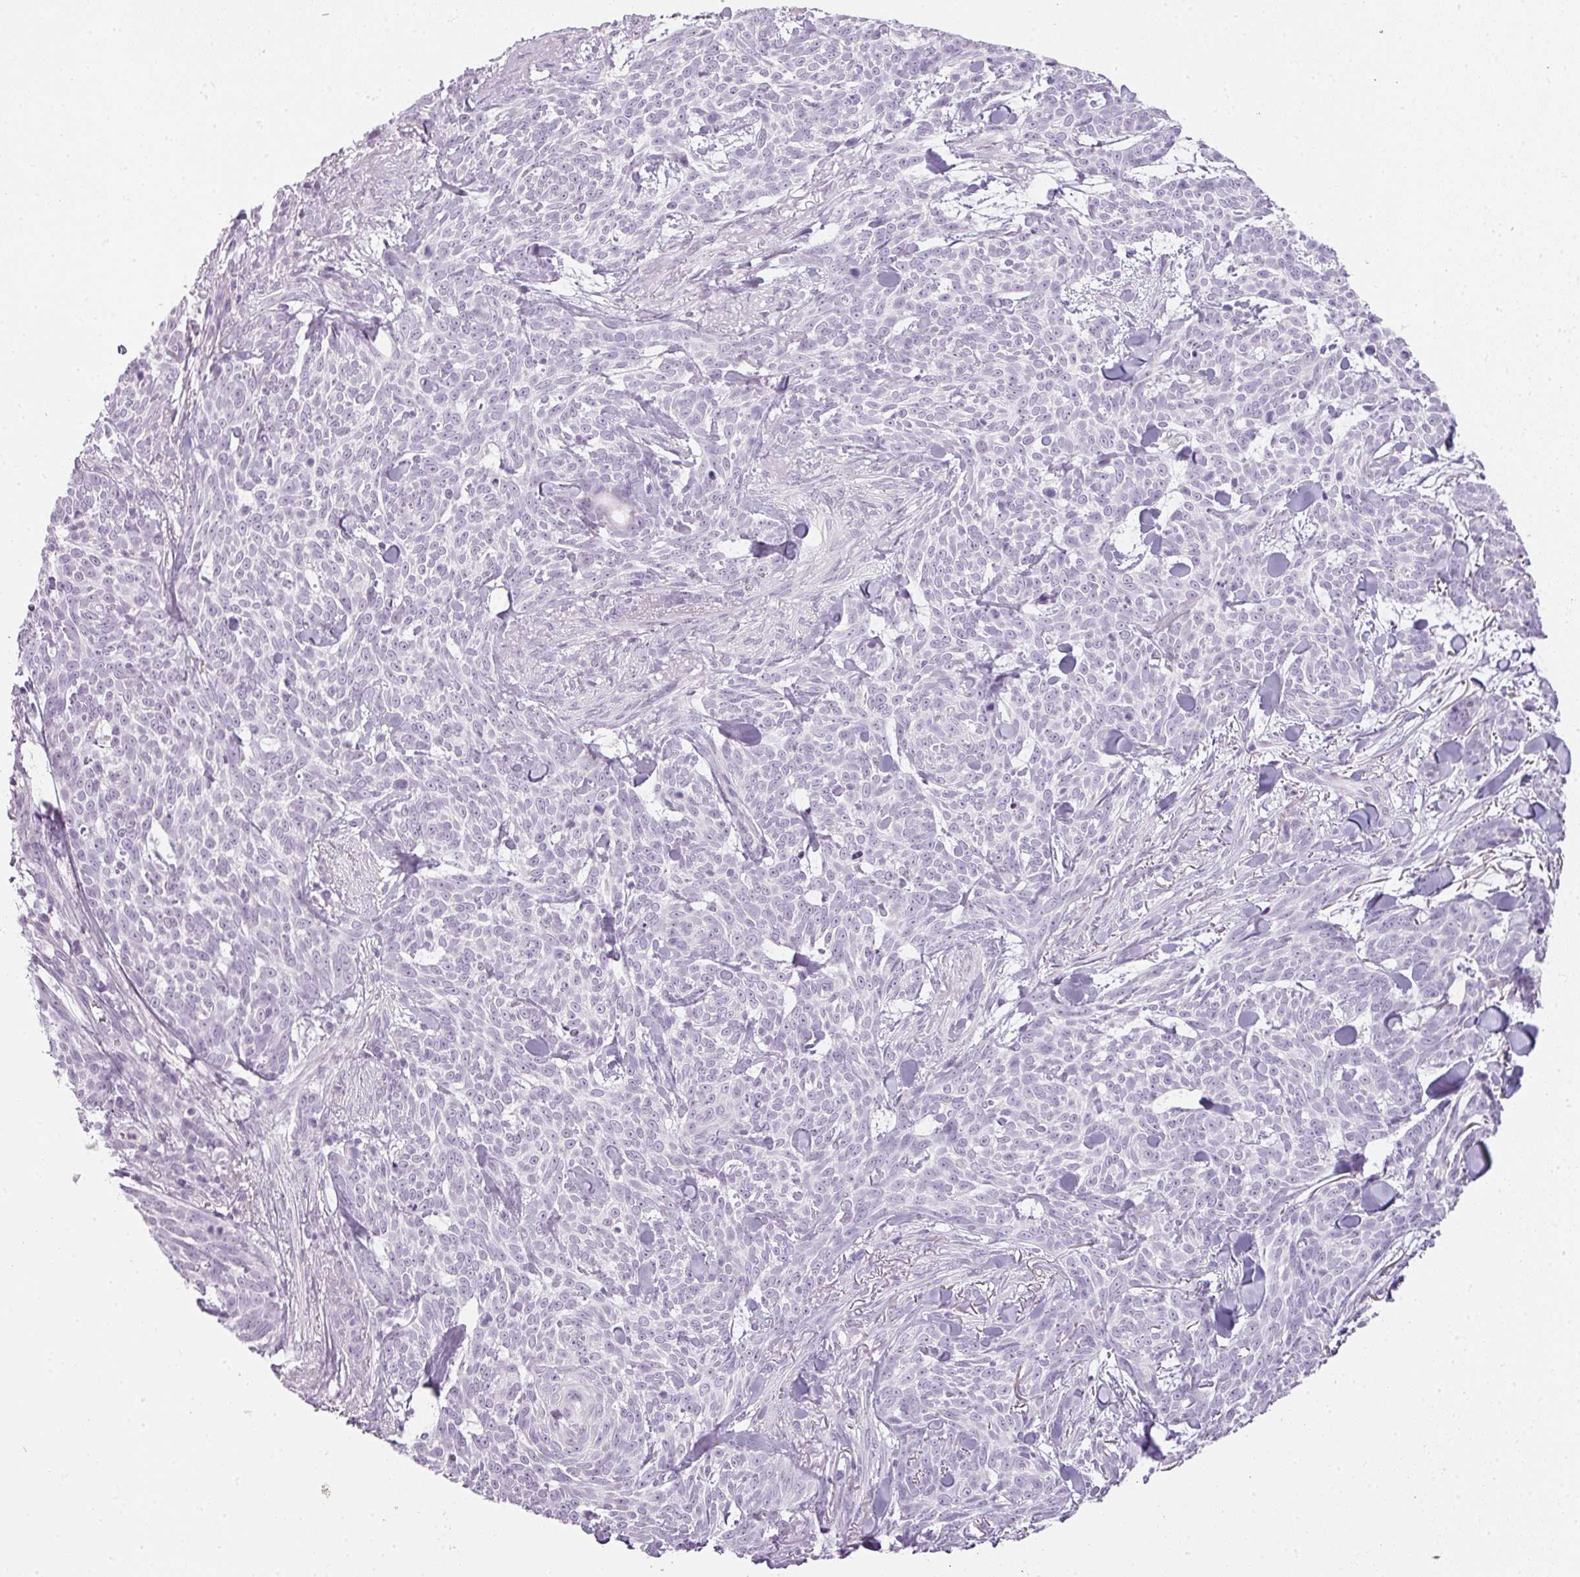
{"staining": {"intensity": "negative", "quantity": "none", "location": "none"}, "tissue": "skin cancer", "cell_type": "Tumor cells", "image_type": "cancer", "snomed": [{"axis": "morphology", "description": "Basal cell carcinoma"}, {"axis": "topography", "description": "Skin"}], "caption": "The immunohistochemistry (IHC) micrograph has no significant expression in tumor cells of skin cancer (basal cell carcinoma) tissue.", "gene": "TMEM42", "patient": {"sex": "female", "age": 93}}